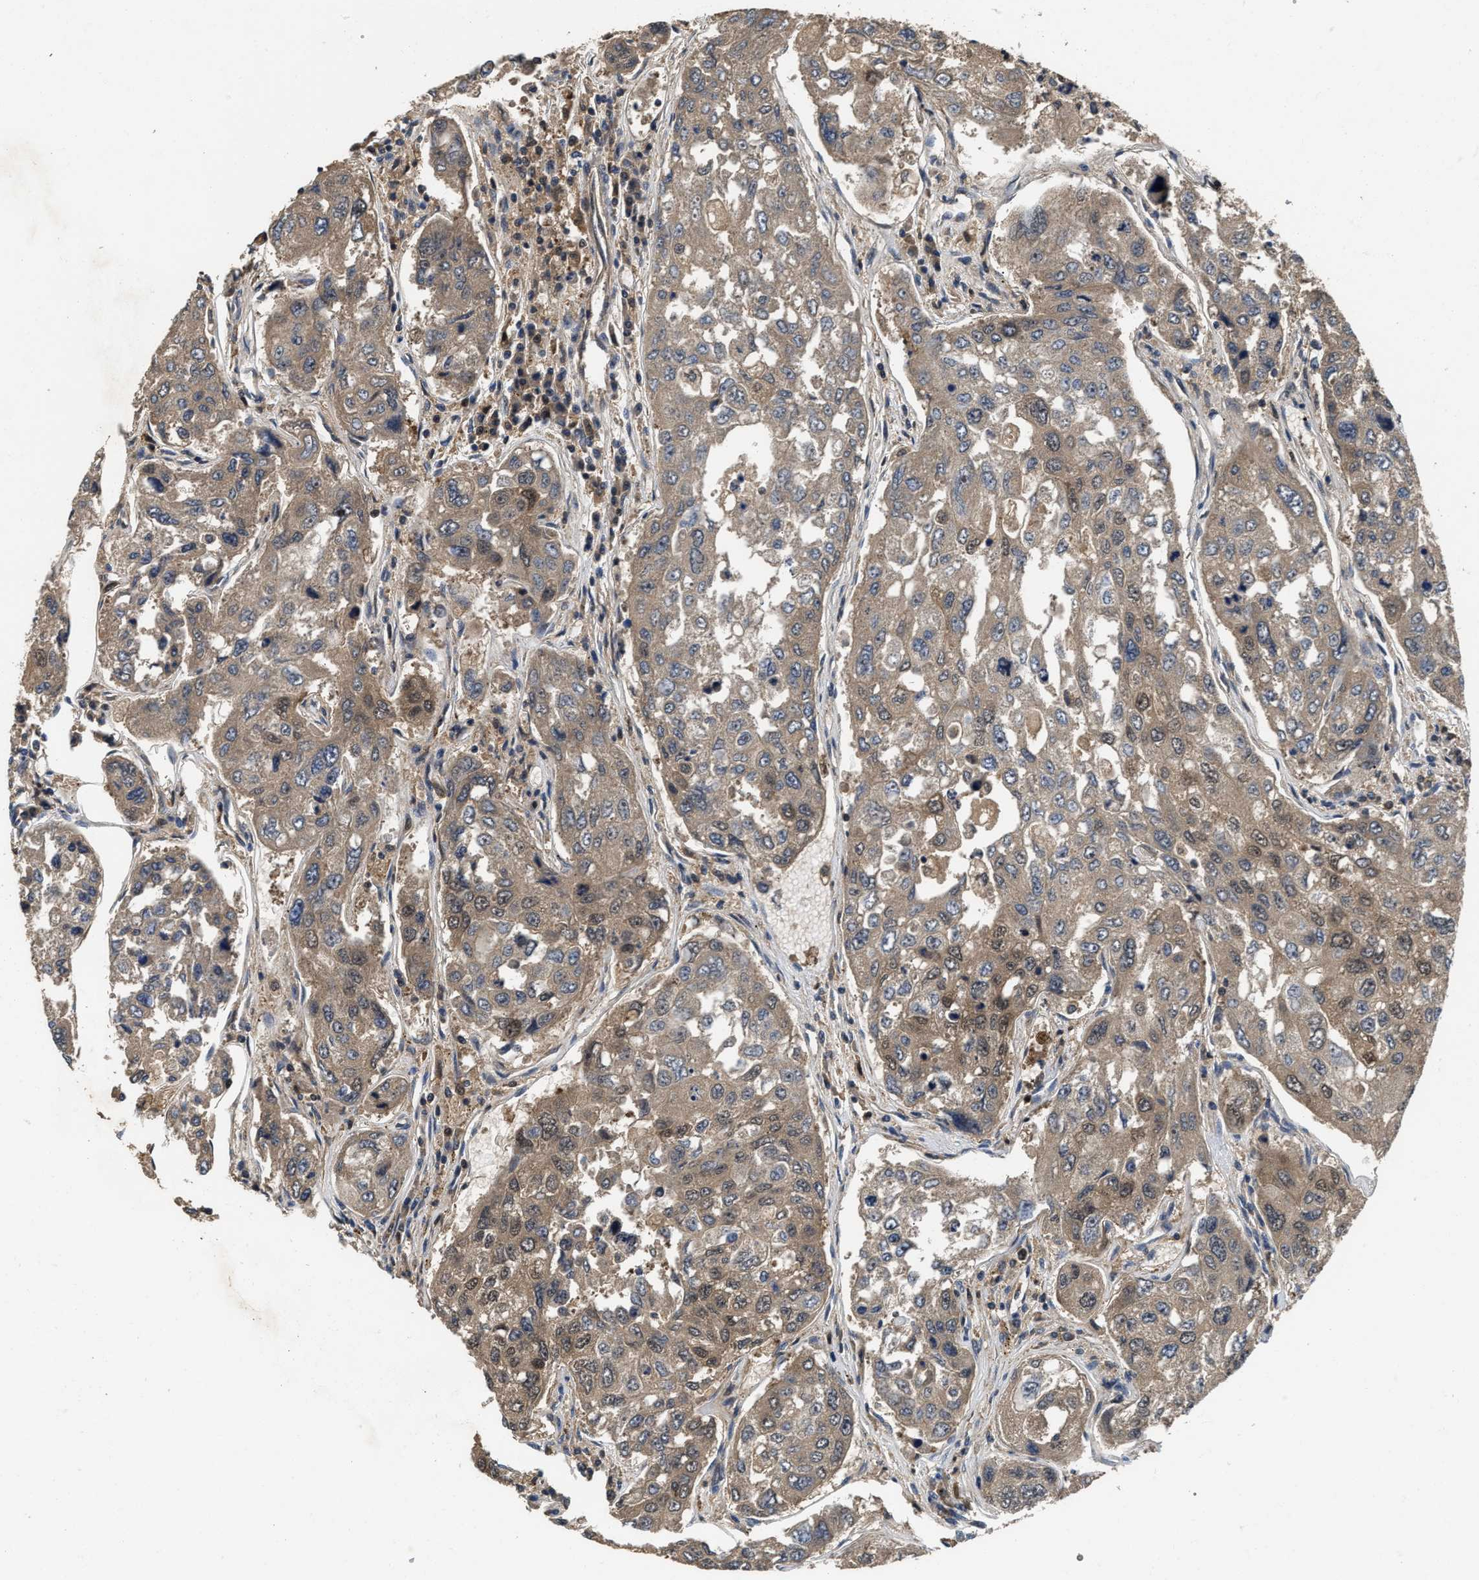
{"staining": {"intensity": "weak", "quantity": ">75%", "location": "cytoplasmic/membranous"}, "tissue": "urothelial cancer", "cell_type": "Tumor cells", "image_type": "cancer", "snomed": [{"axis": "morphology", "description": "Urothelial carcinoma, High grade"}, {"axis": "topography", "description": "Lymph node"}, {"axis": "topography", "description": "Urinary bladder"}], "caption": "Tumor cells exhibit low levels of weak cytoplasmic/membranous expression in about >75% of cells in urothelial cancer. (DAB IHC, brown staining for protein, blue staining for nuclei).", "gene": "OSTF1", "patient": {"sex": "male", "age": 51}}